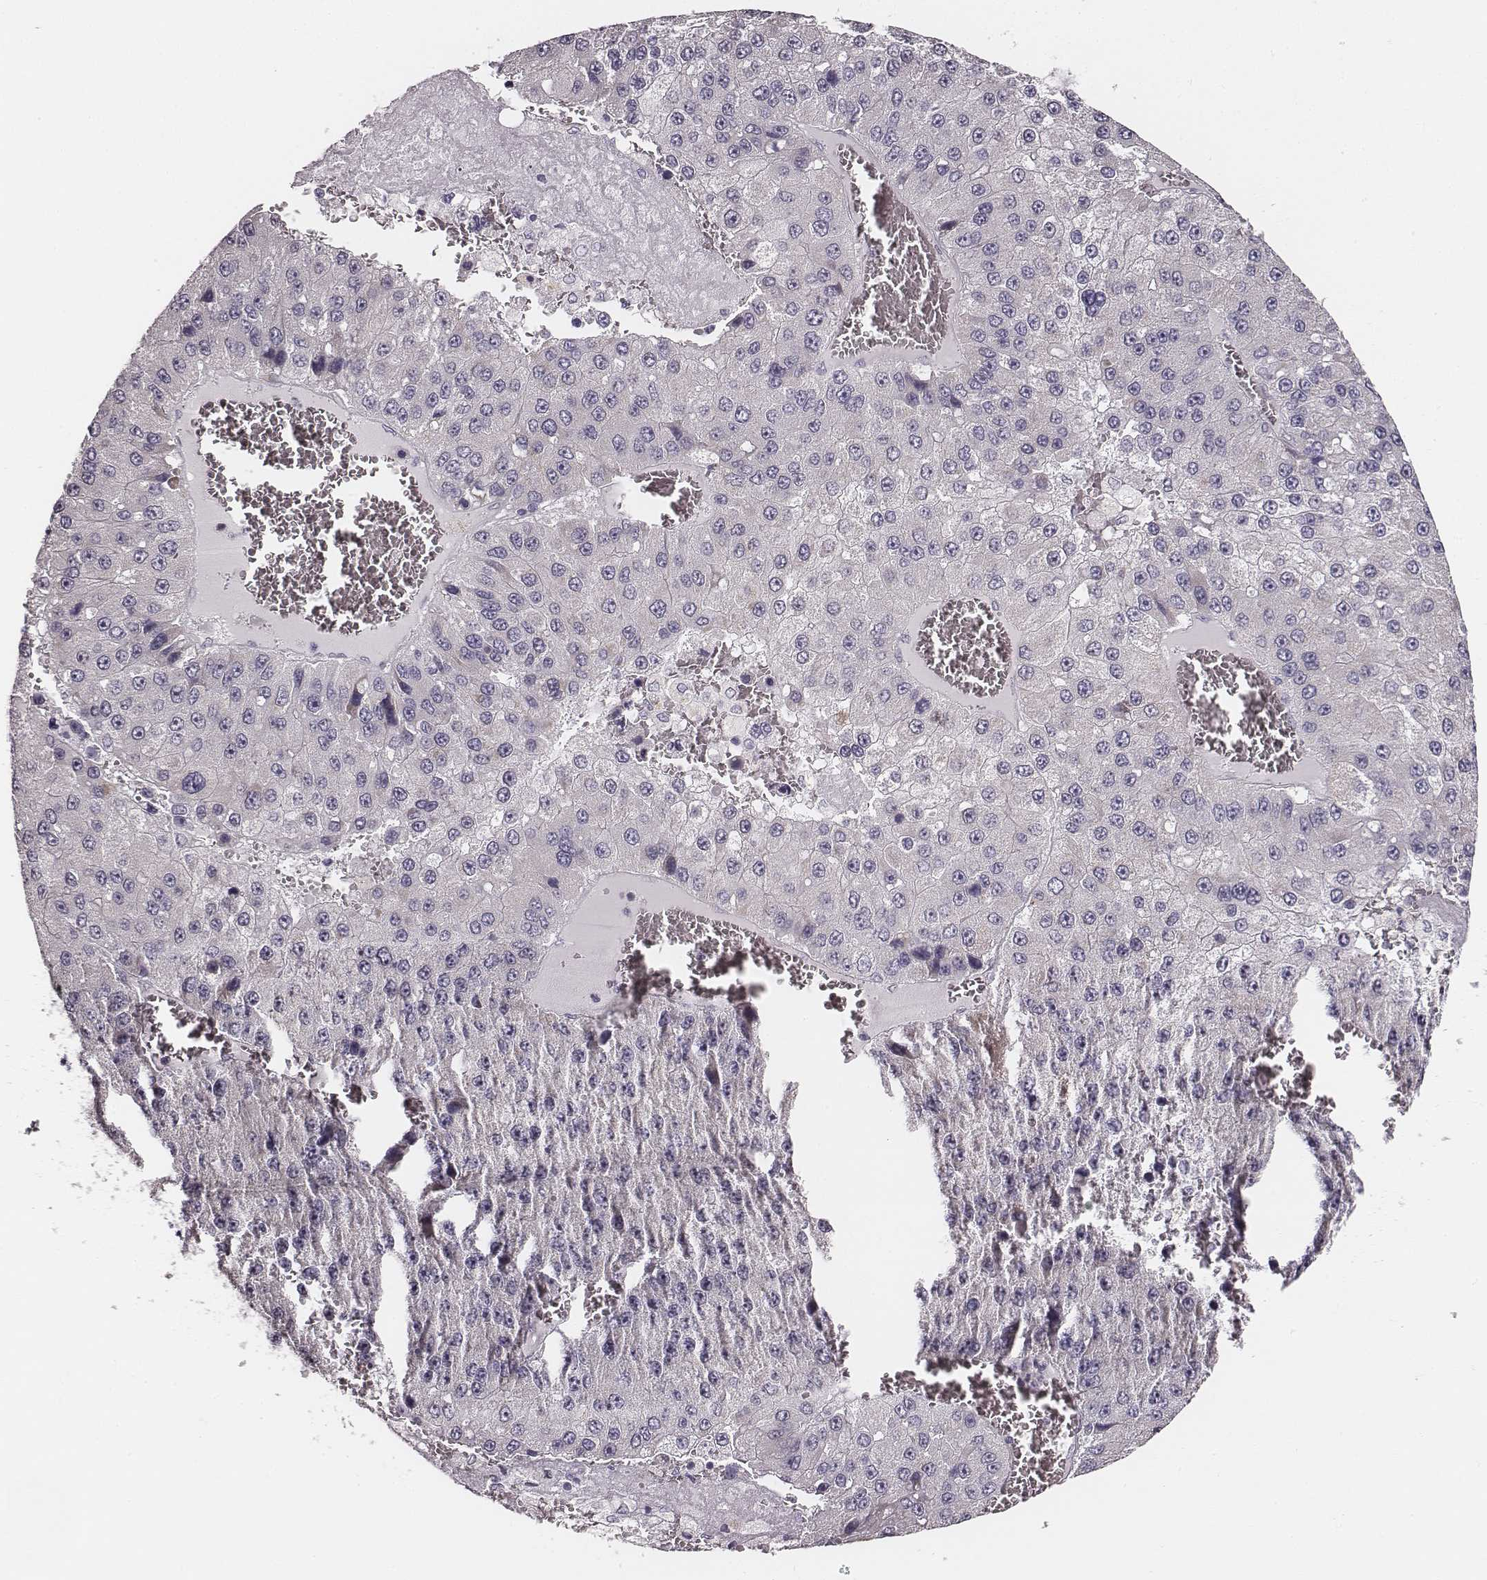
{"staining": {"intensity": "negative", "quantity": "none", "location": "none"}, "tissue": "liver cancer", "cell_type": "Tumor cells", "image_type": "cancer", "snomed": [{"axis": "morphology", "description": "Carcinoma, Hepatocellular, NOS"}, {"axis": "topography", "description": "Liver"}], "caption": "Tumor cells show no significant expression in liver cancer (hepatocellular carcinoma).", "gene": "UBL4B", "patient": {"sex": "female", "age": 73}}